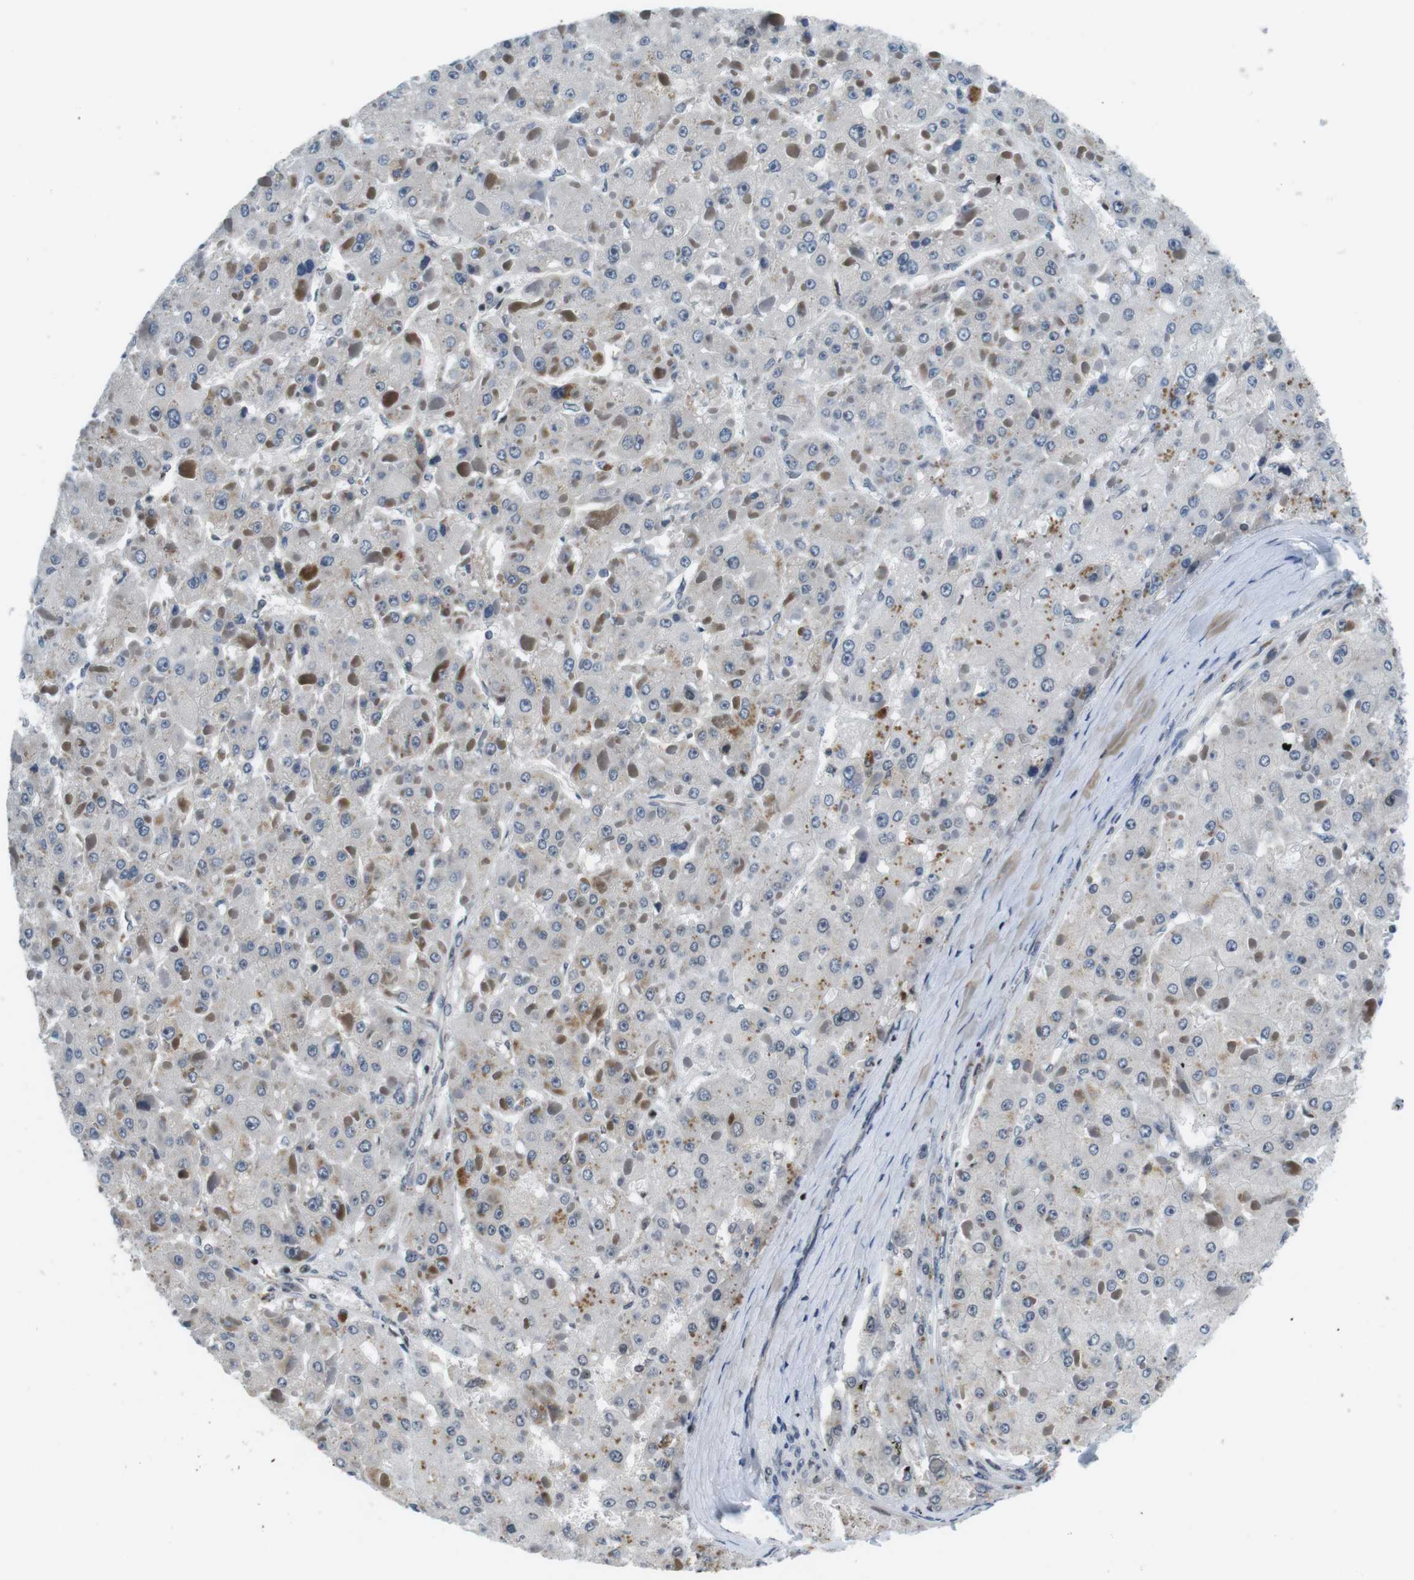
{"staining": {"intensity": "negative", "quantity": "none", "location": "none"}, "tissue": "liver cancer", "cell_type": "Tumor cells", "image_type": "cancer", "snomed": [{"axis": "morphology", "description": "Carcinoma, Hepatocellular, NOS"}, {"axis": "topography", "description": "Liver"}], "caption": "DAB immunohistochemical staining of human liver hepatocellular carcinoma displays no significant staining in tumor cells.", "gene": "NEK4", "patient": {"sex": "female", "age": 73}}